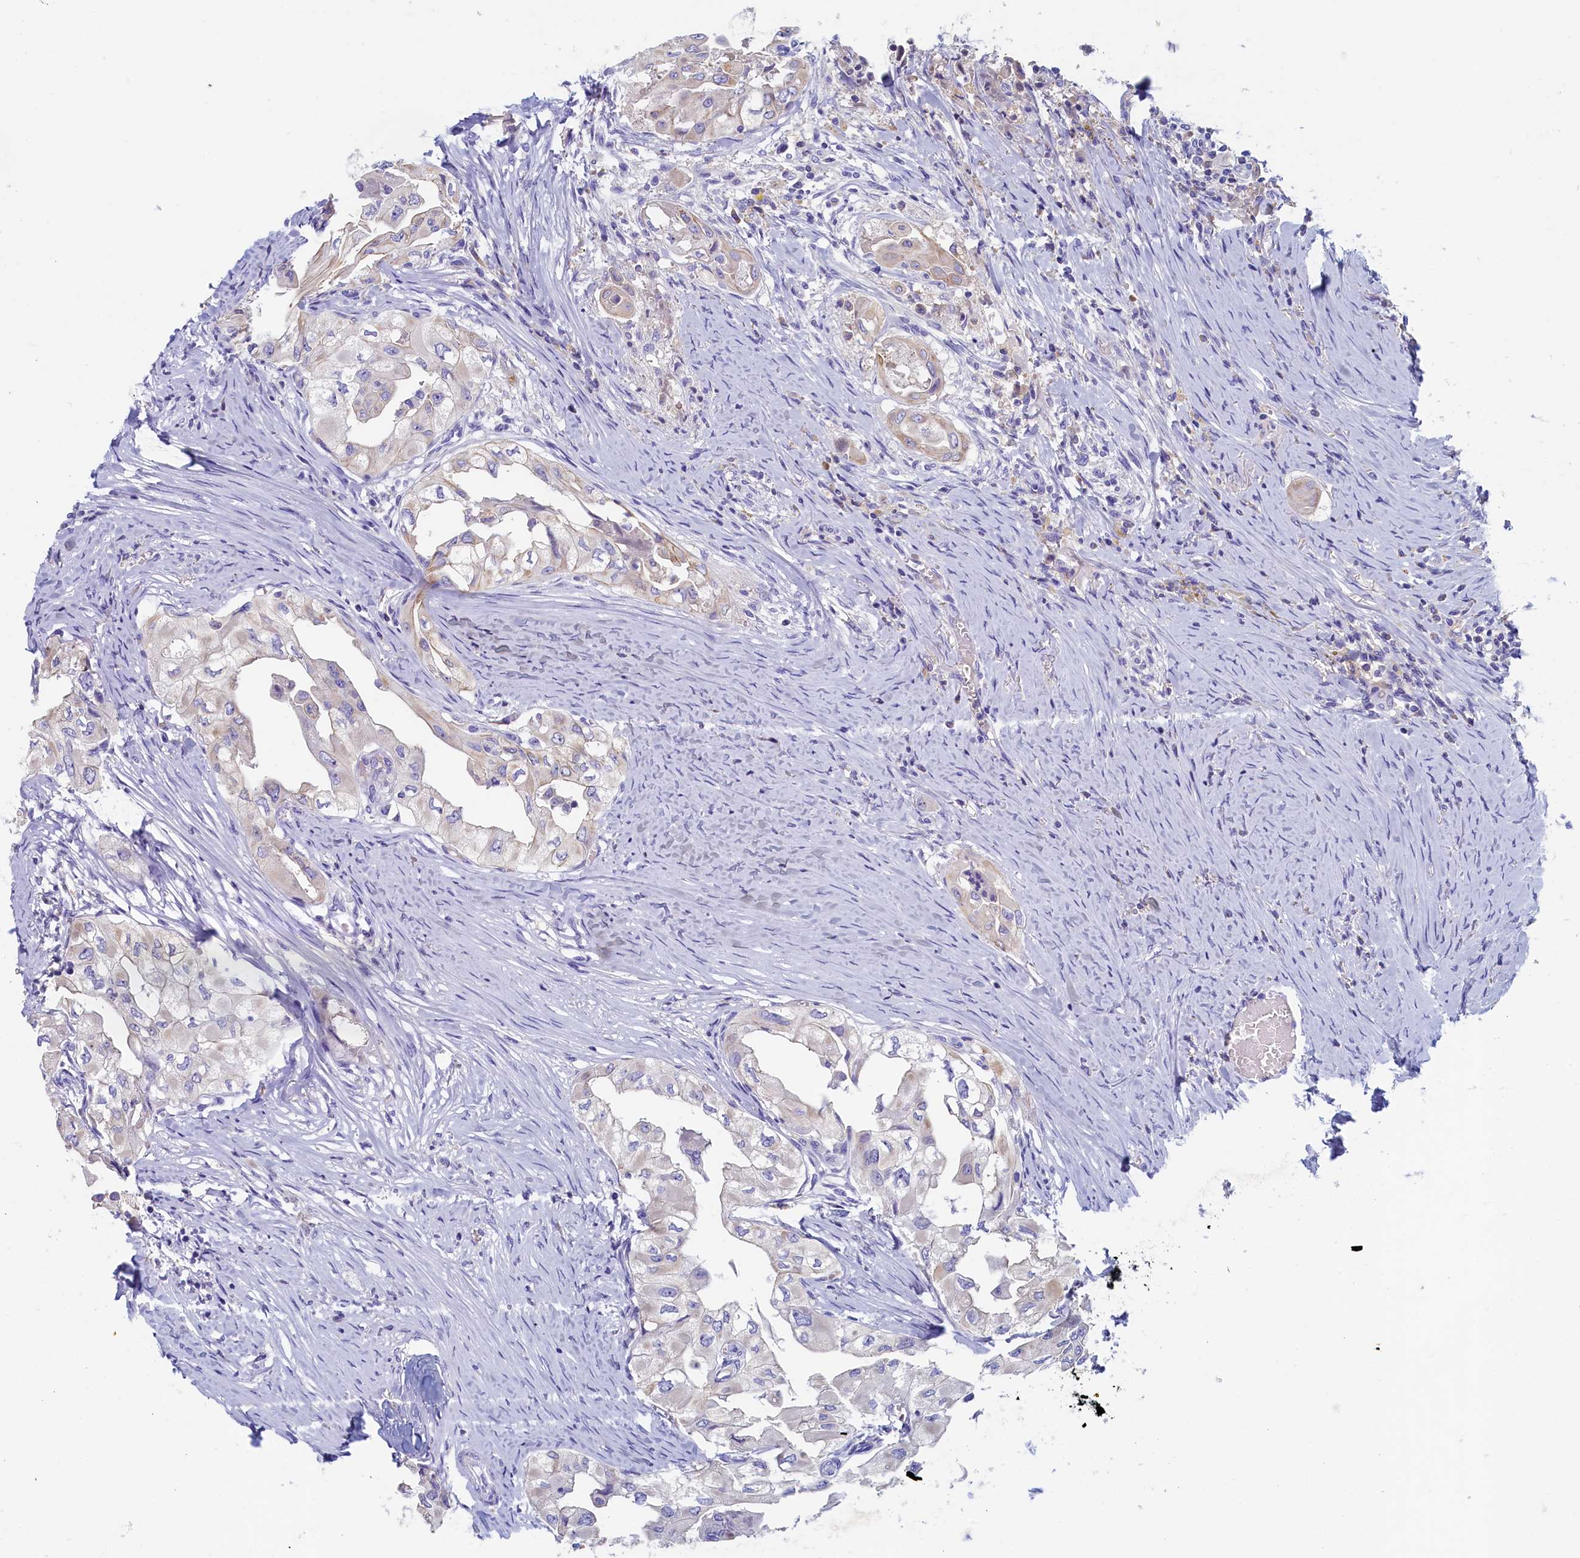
{"staining": {"intensity": "negative", "quantity": "none", "location": "none"}, "tissue": "thyroid cancer", "cell_type": "Tumor cells", "image_type": "cancer", "snomed": [{"axis": "morphology", "description": "Papillary adenocarcinoma, NOS"}, {"axis": "topography", "description": "Thyroid gland"}], "caption": "This is an immunohistochemistry histopathology image of papillary adenocarcinoma (thyroid). There is no staining in tumor cells.", "gene": "GUCA1C", "patient": {"sex": "female", "age": 59}}